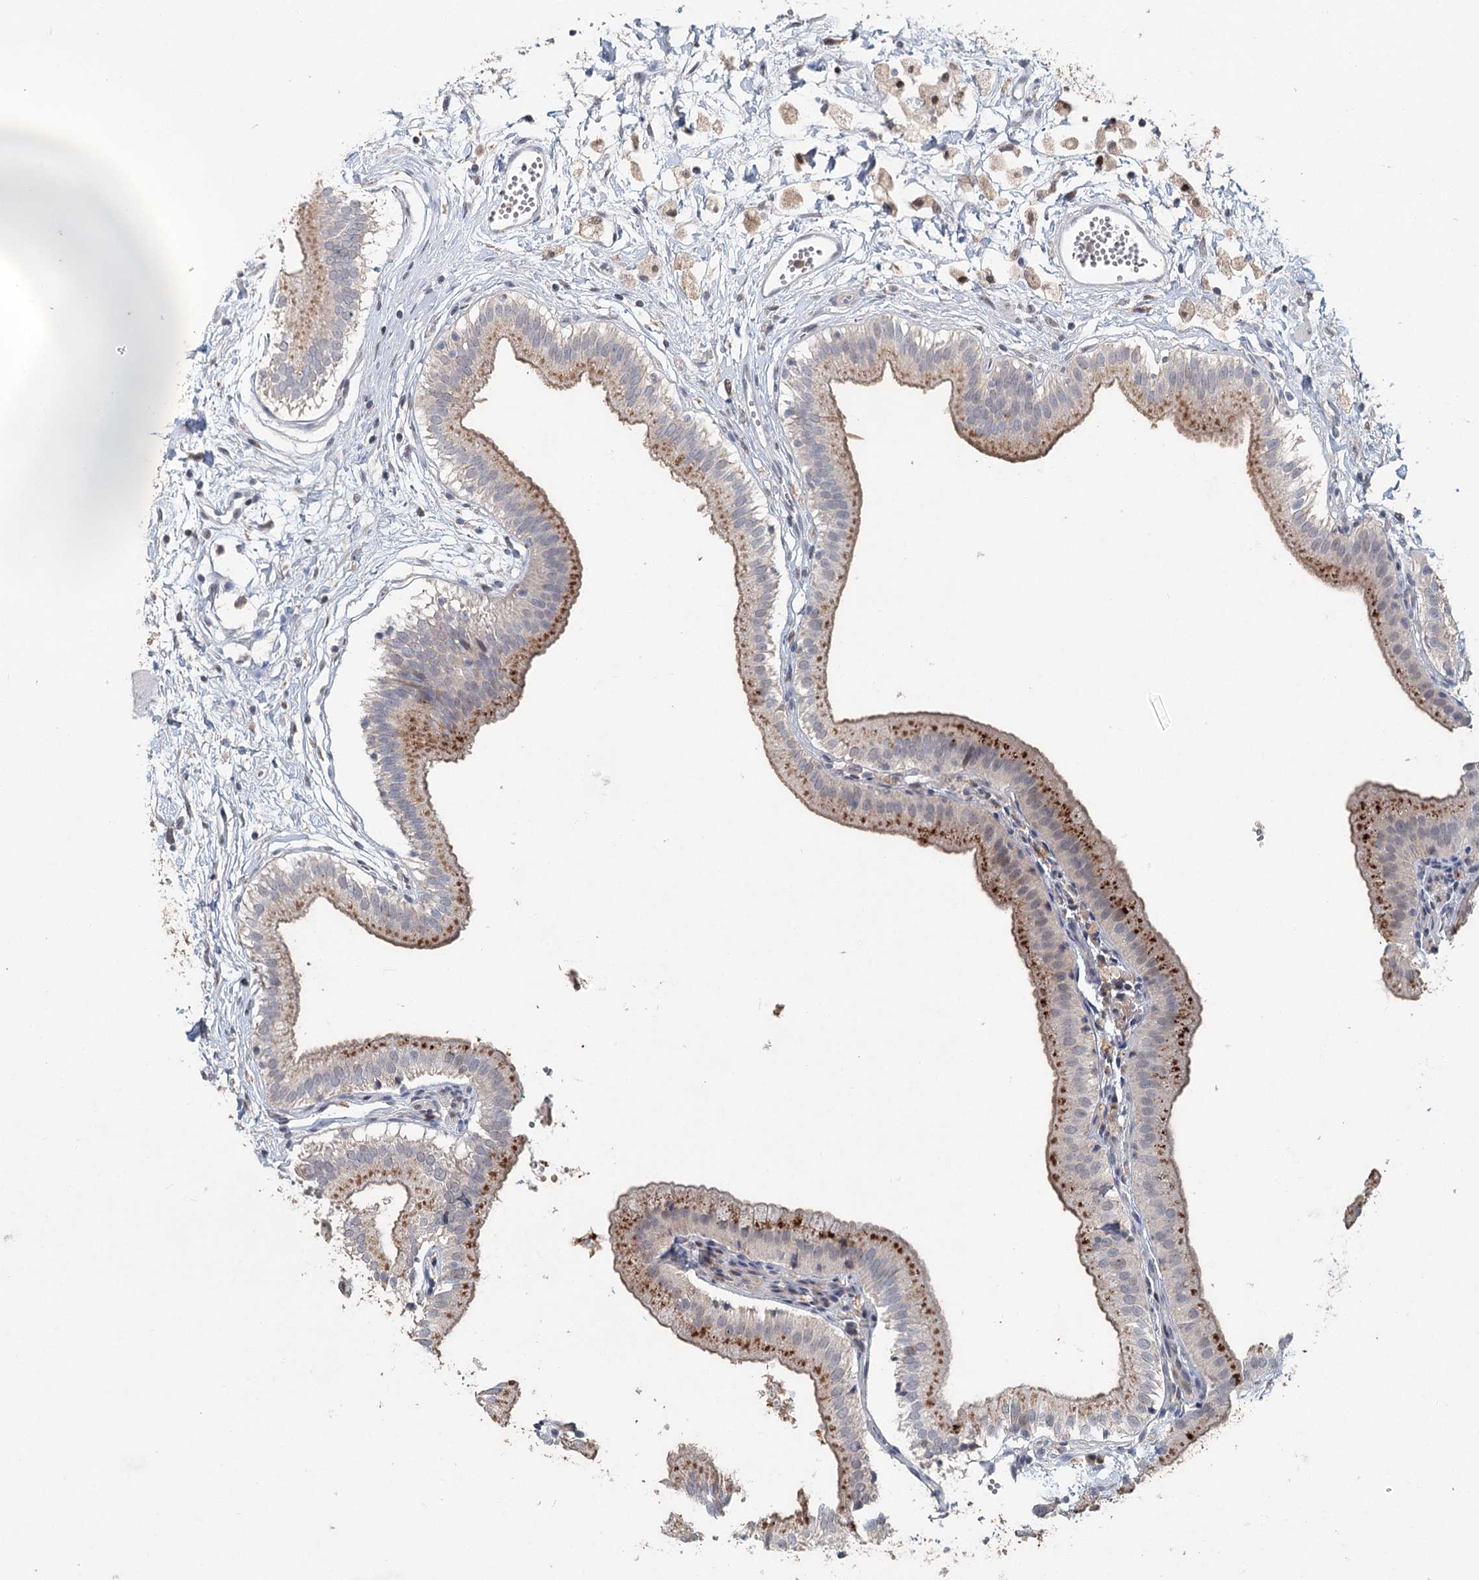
{"staining": {"intensity": "moderate", "quantity": "25%-75%", "location": "cytoplasmic/membranous"}, "tissue": "gallbladder", "cell_type": "Glandular cells", "image_type": "normal", "snomed": [{"axis": "morphology", "description": "Normal tissue, NOS"}, {"axis": "topography", "description": "Gallbladder"}], "caption": "Immunohistochemical staining of unremarkable human gallbladder demonstrates moderate cytoplasmic/membranous protein expression in approximately 25%-75% of glandular cells.", "gene": "ADK", "patient": {"sex": "male", "age": 55}}